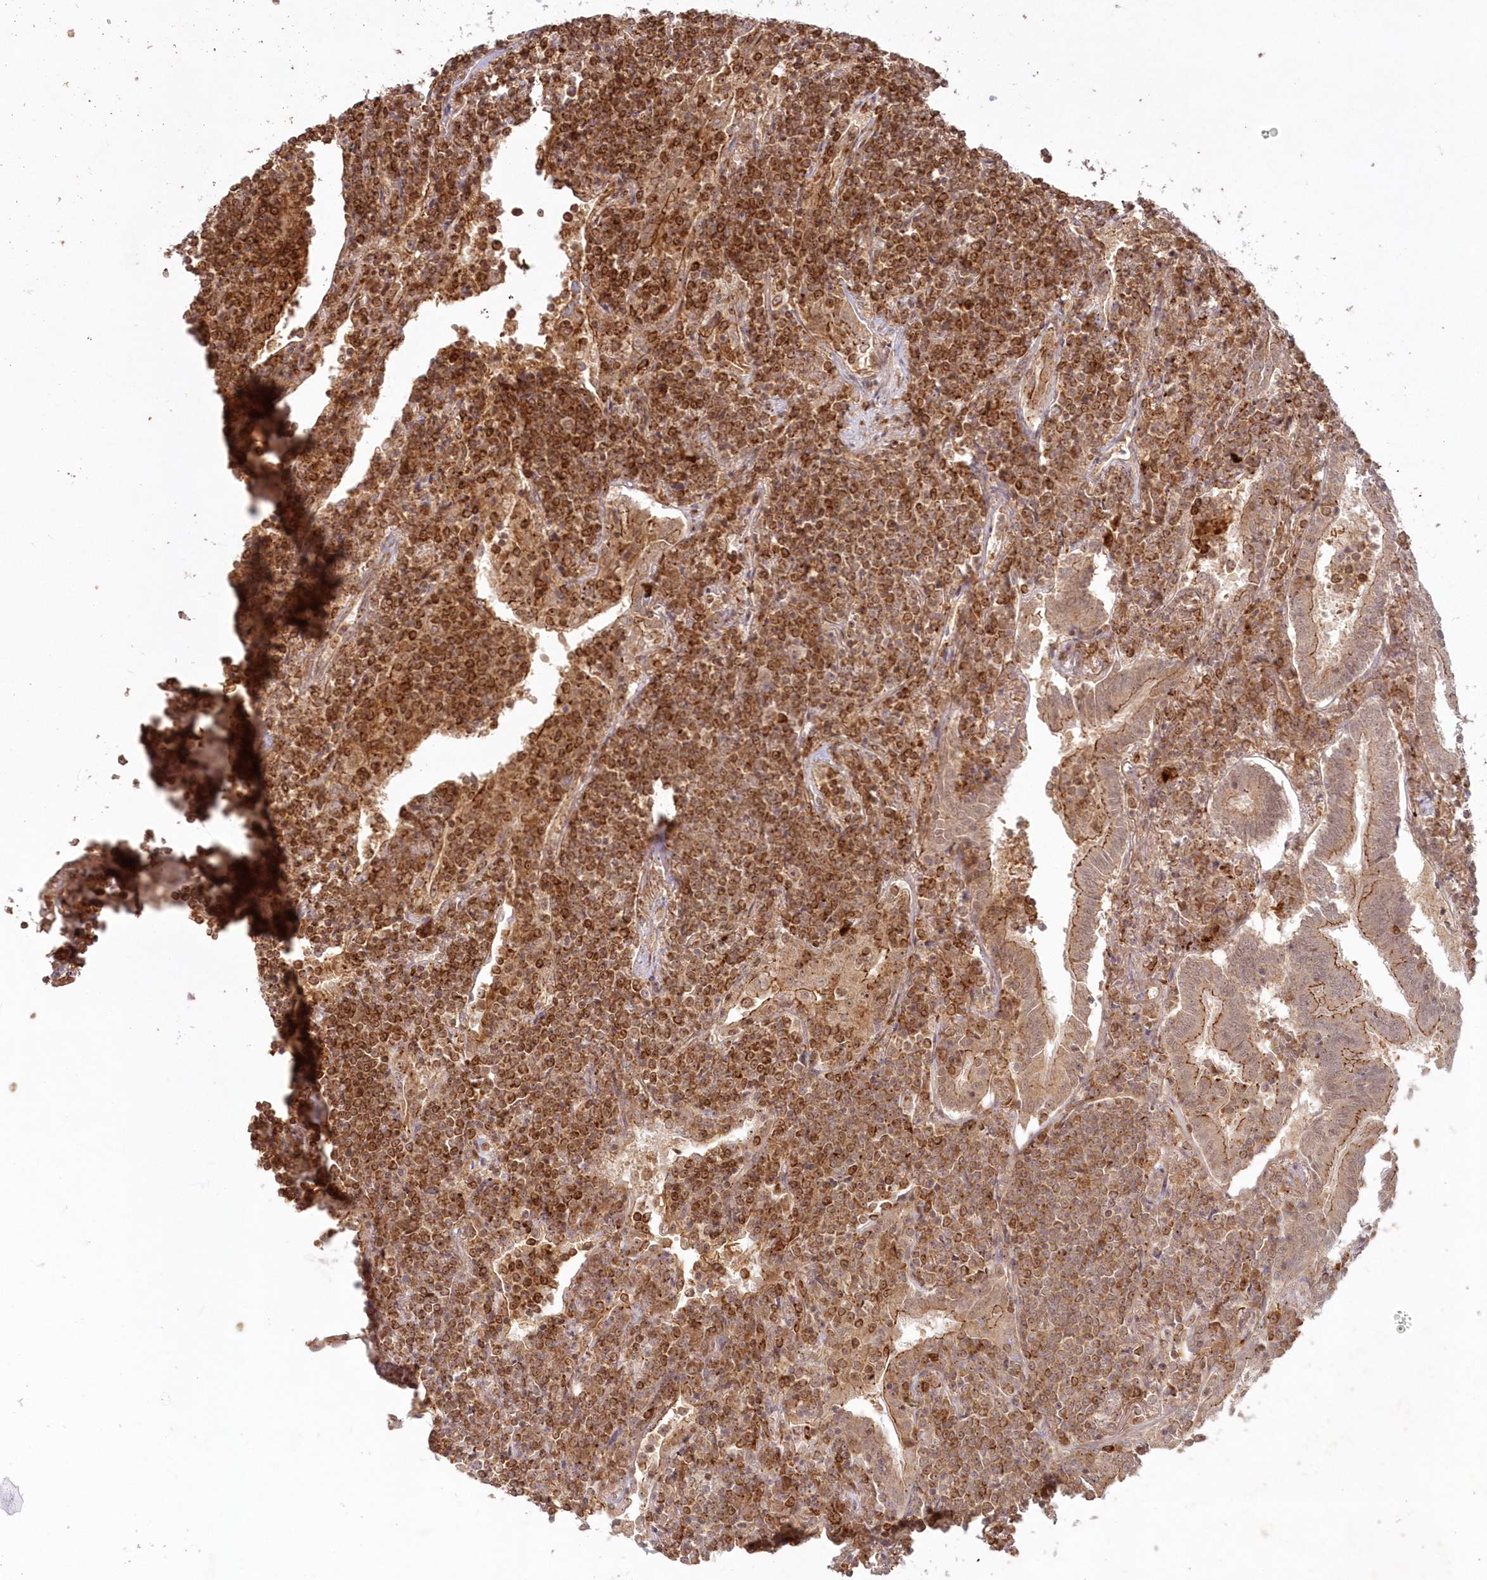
{"staining": {"intensity": "strong", "quantity": ">75%", "location": "cytoplasmic/membranous"}, "tissue": "lymphoma", "cell_type": "Tumor cells", "image_type": "cancer", "snomed": [{"axis": "morphology", "description": "Malignant lymphoma, non-Hodgkin's type, Low grade"}, {"axis": "topography", "description": "Lung"}], "caption": "Immunohistochemical staining of human low-grade malignant lymphoma, non-Hodgkin's type exhibits strong cytoplasmic/membranous protein staining in approximately >75% of tumor cells.", "gene": "TOGARAM2", "patient": {"sex": "female", "age": 71}}